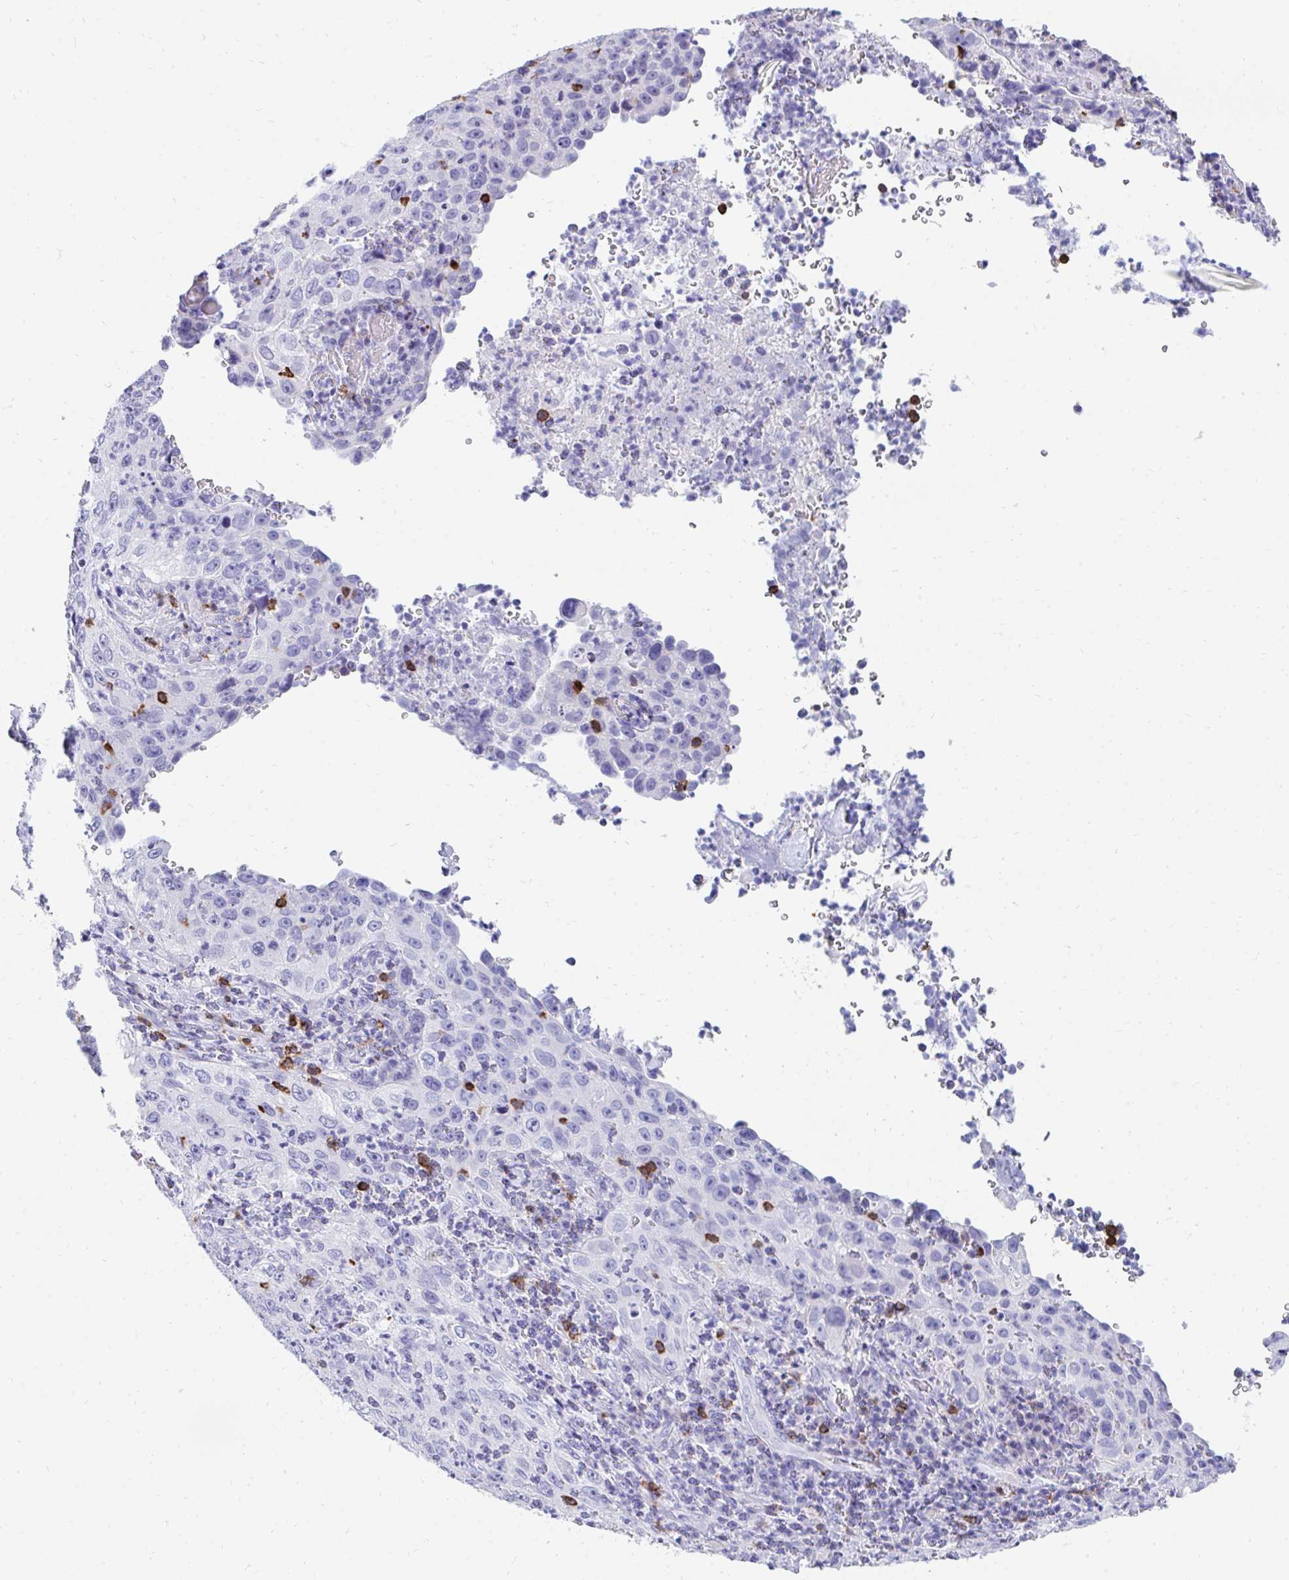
{"staining": {"intensity": "negative", "quantity": "none", "location": "none"}, "tissue": "cervical cancer", "cell_type": "Tumor cells", "image_type": "cancer", "snomed": [{"axis": "morphology", "description": "Squamous cell carcinoma, NOS"}, {"axis": "topography", "description": "Cervix"}], "caption": "Immunohistochemistry photomicrograph of neoplastic tissue: human cervical cancer (squamous cell carcinoma) stained with DAB demonstrates no significant protein positivity in tumor cells.", "gene": "CD7", "patient": {"sex": "female", "age": 30}}